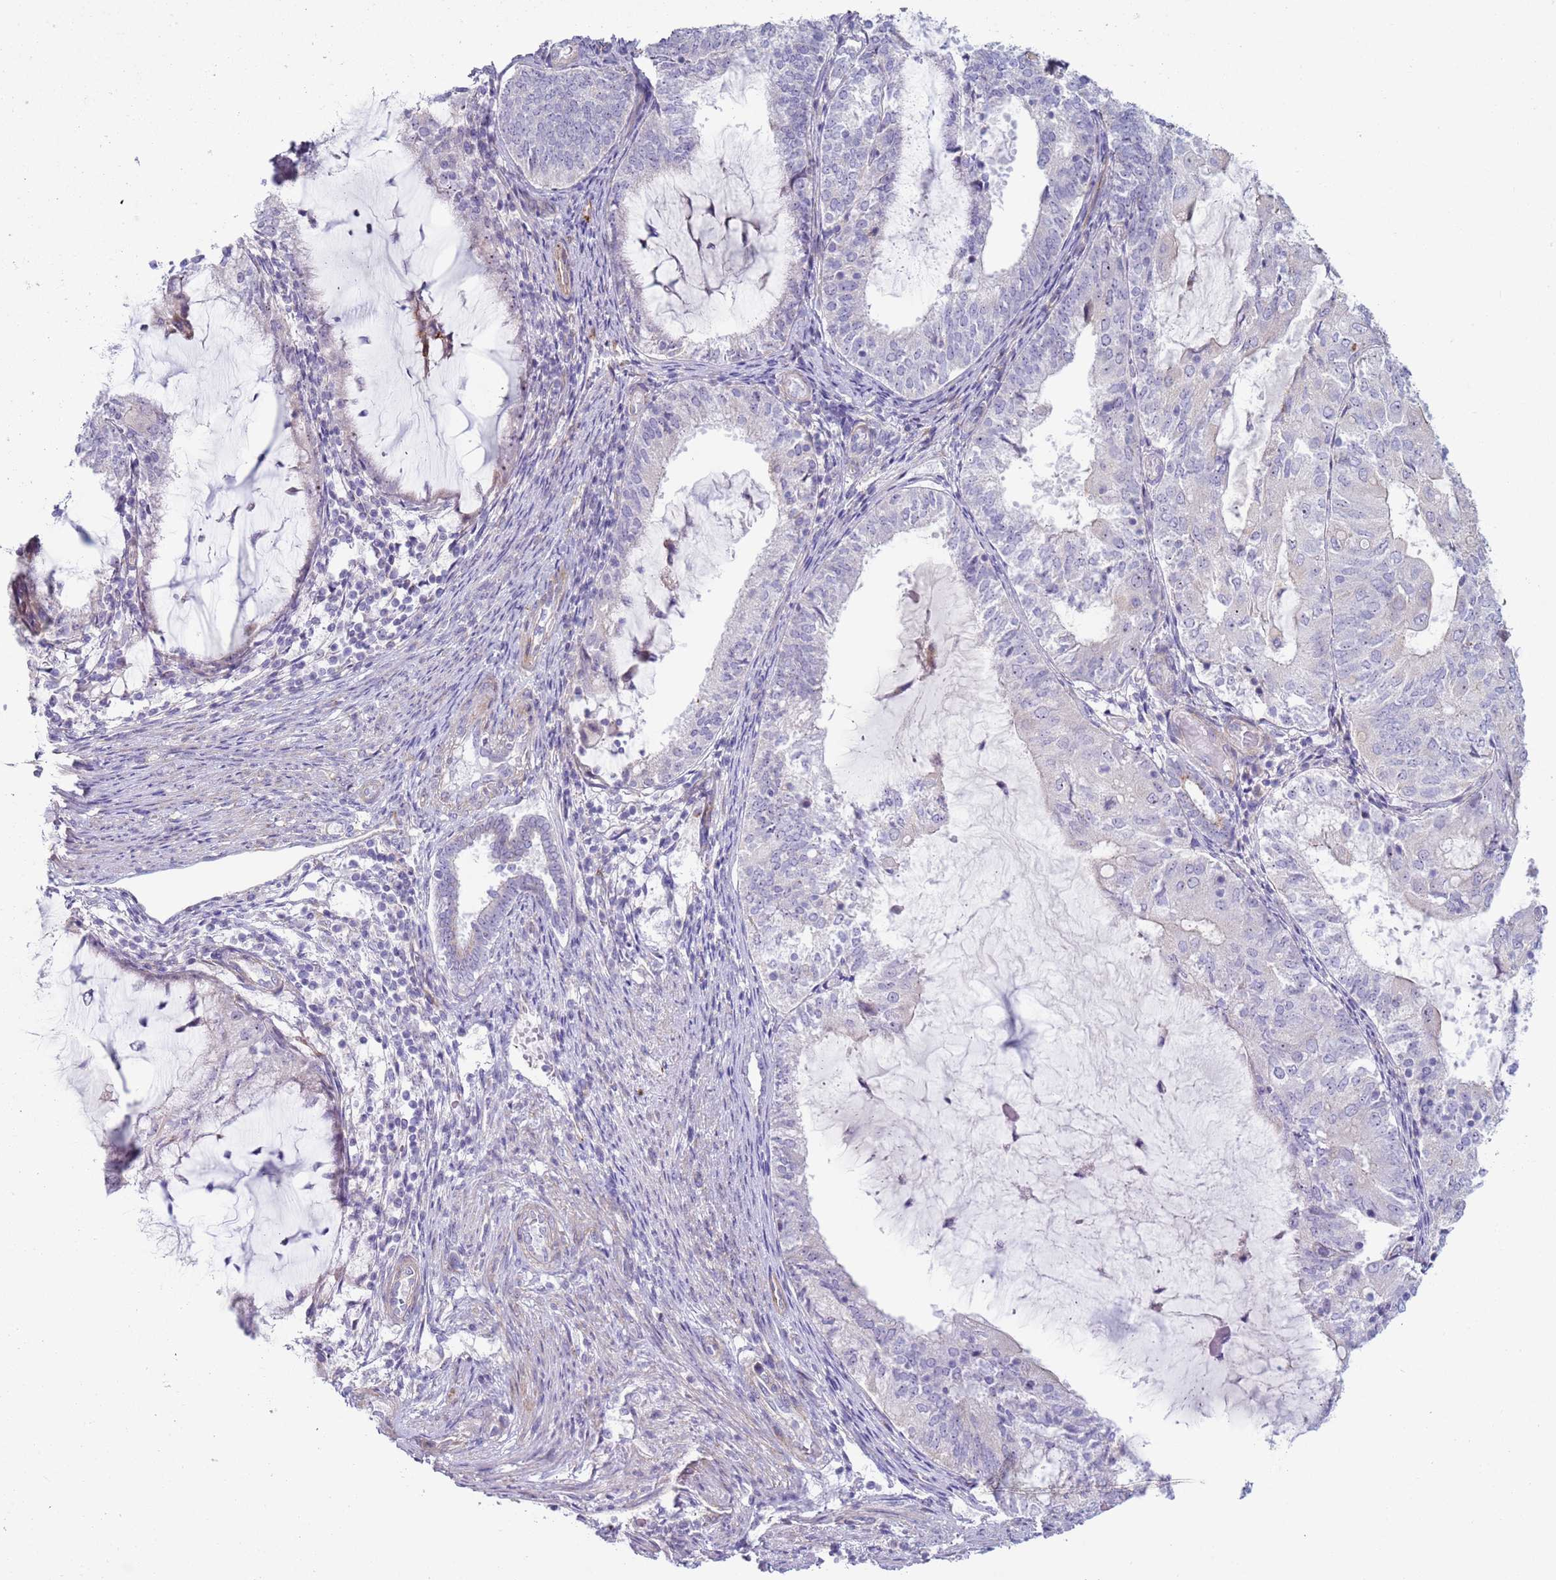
{"staining": {"intensity": "negative", "quantity": "none", "location": "none"}, "tissue": "endometrial cancer", "cell_type": "Tumor cells", "image_type": "cancer", "snomed": [{"axis": "morphology", "description": "Adenocarcinoma, NOS"}, {"axis": "topography", "description": "Endometrium"}], "caption": "An image of endometrial cancer stained for a protein shows no brown staining in tumor cells.", "gene": "HEATR1", "patient": {"sex": "female", "age": 81}}